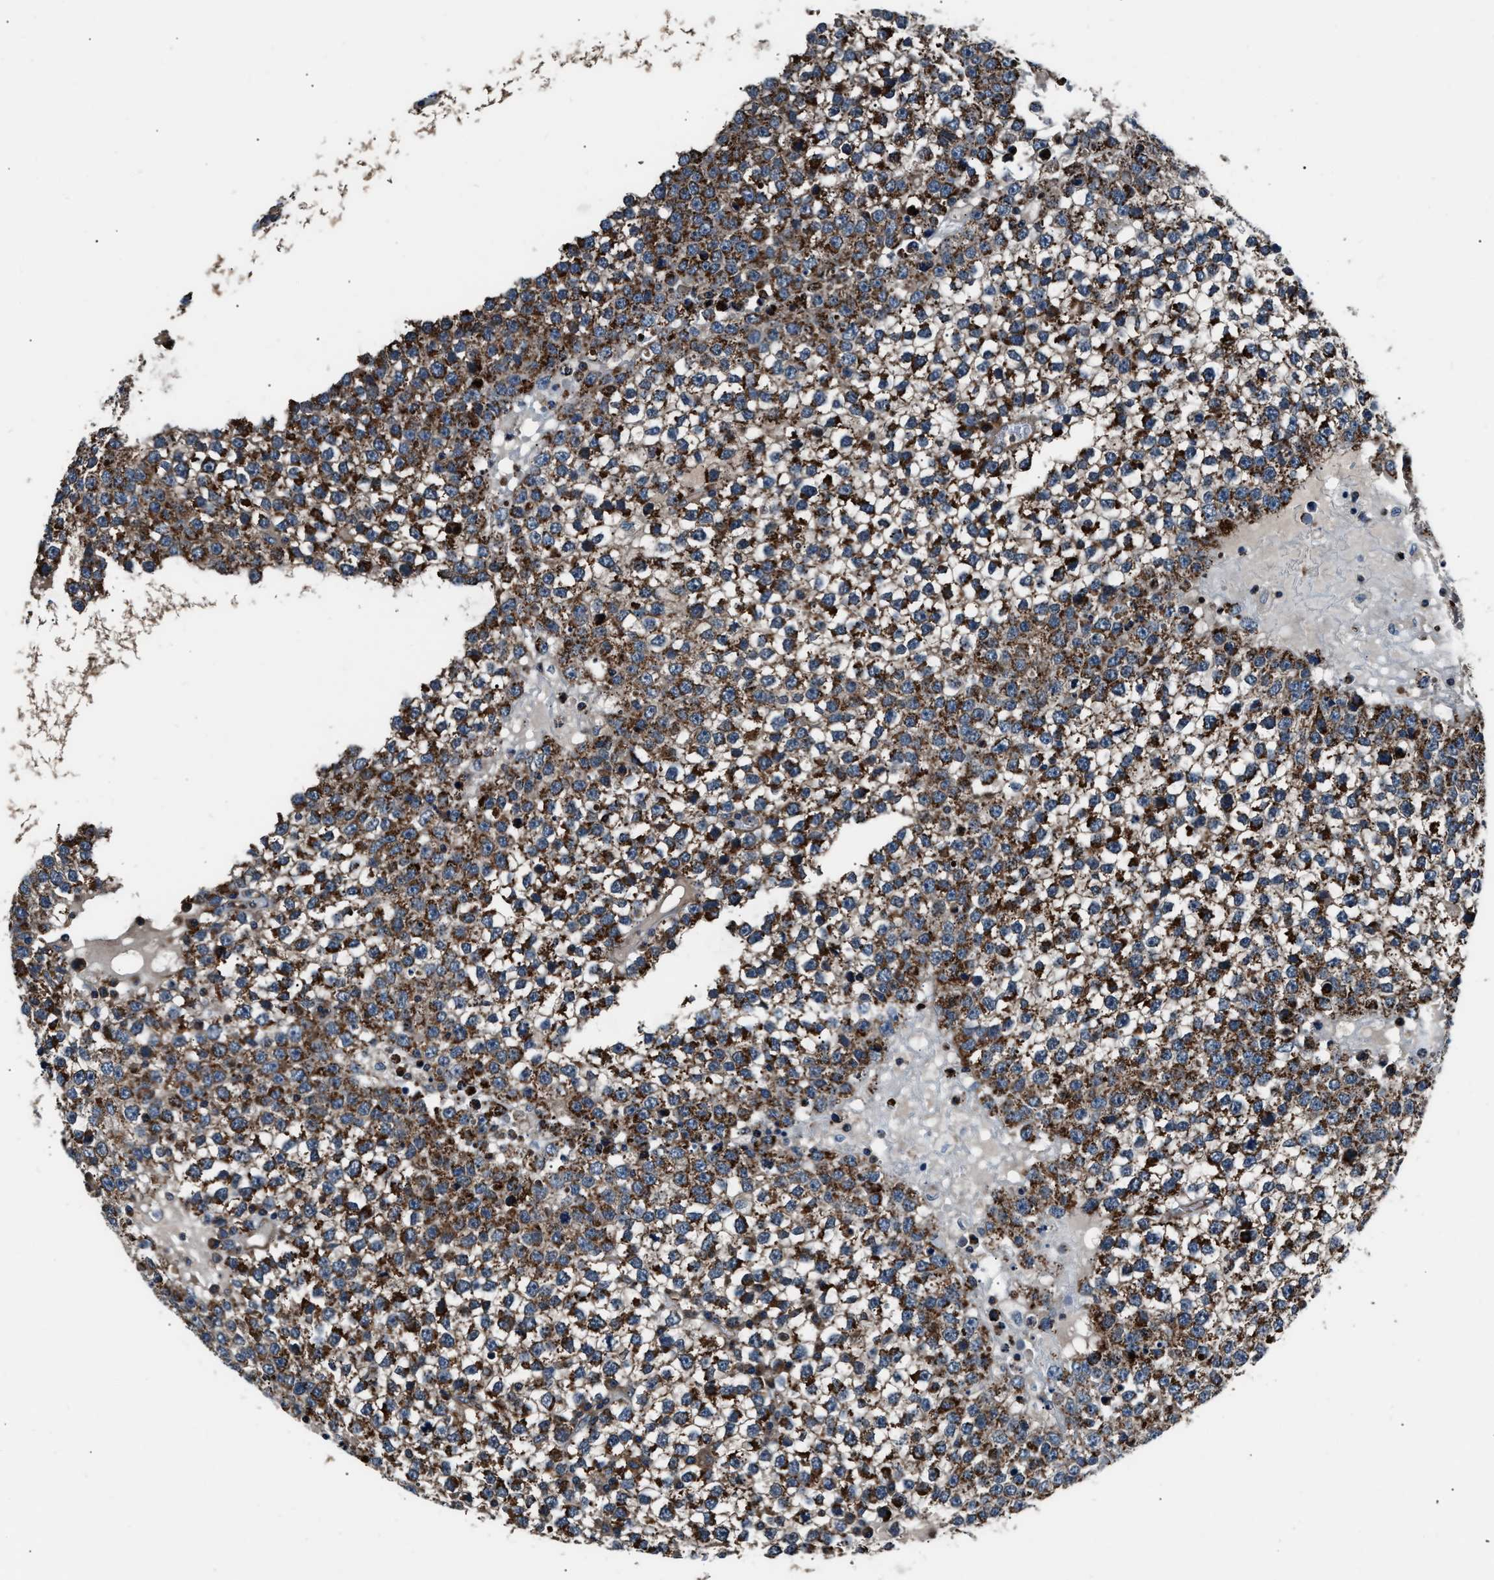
{"staining": {"intensity": "strong", "quantity": ">75%", "location": "cytoplasmic/membranous"}, "tissue": "testis cancer", "cell_type": "Tumor cells", "image_type": "cancer", "snomed": [{"axis": "morphology", "description": "Seminoma, NOS"}, {"axis": "topography", "description": "Testis"}], "caption": "Strong cytoplasmic/membranous staining is present in approximately >75% of tumor cells in testis cancer.", "gene": "GGCT", "patient": {"sex": "male", "age": 65}}